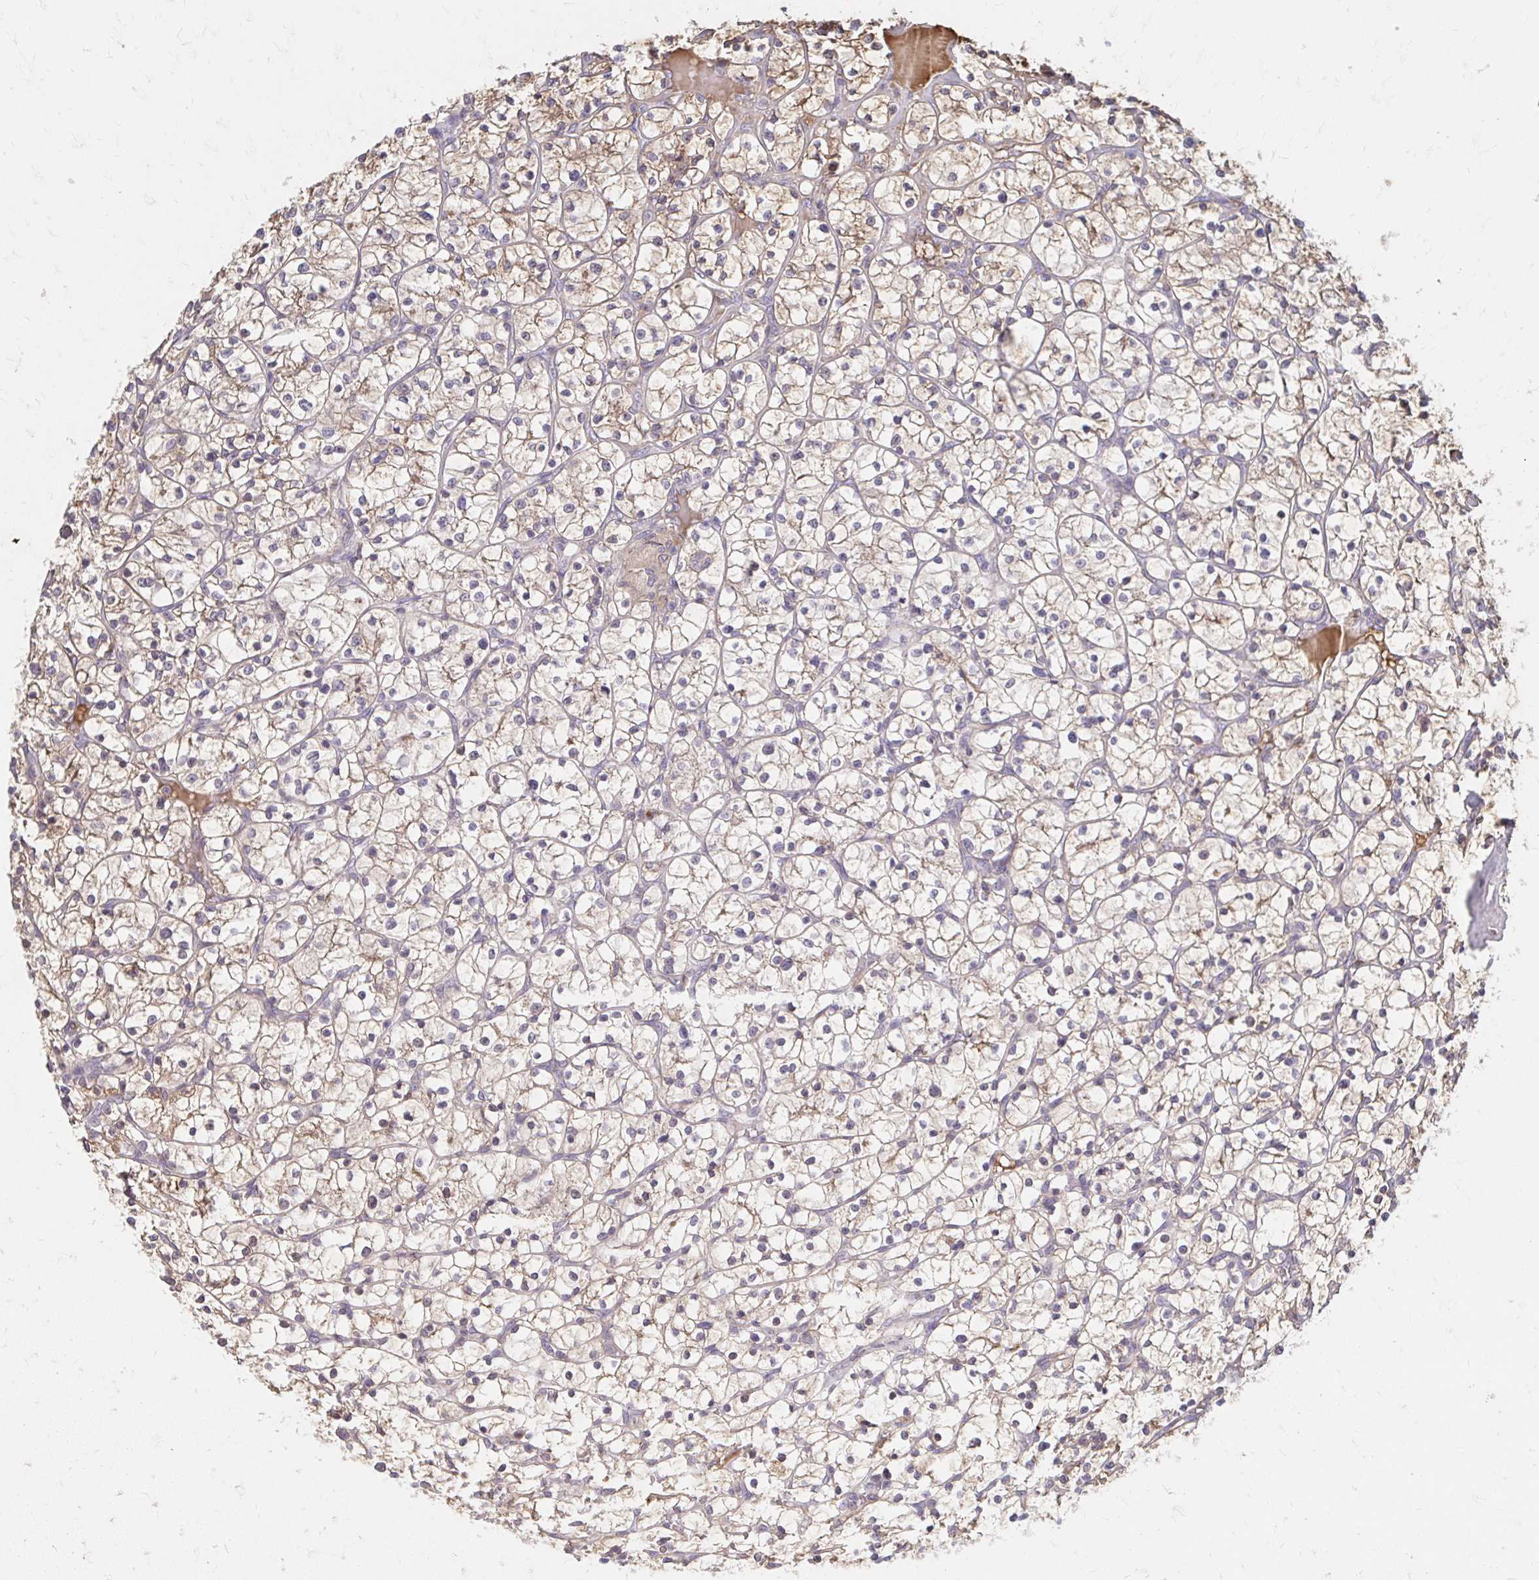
{"staining": {"intensity": "weak", "quantity": ">75%", "location": "cytoplasmic/membranous"}, "tissue": "renal cancer", "cell_type": "Tumor cells", "image_type": "cancer", "snomed": [{"axis": "morphology", "description": "Adenocarcinoma, NOS"}, {"axis": "topography", "description": "Kidney"}], "caption": "A micrograph of human renal adenocarcinoma stained for a protein exhibits weak cytoplasmic/membranous brown staining in tumor cells.", "gene": "HMGCS2", "patient": {"sex": "female", "age": 64}}